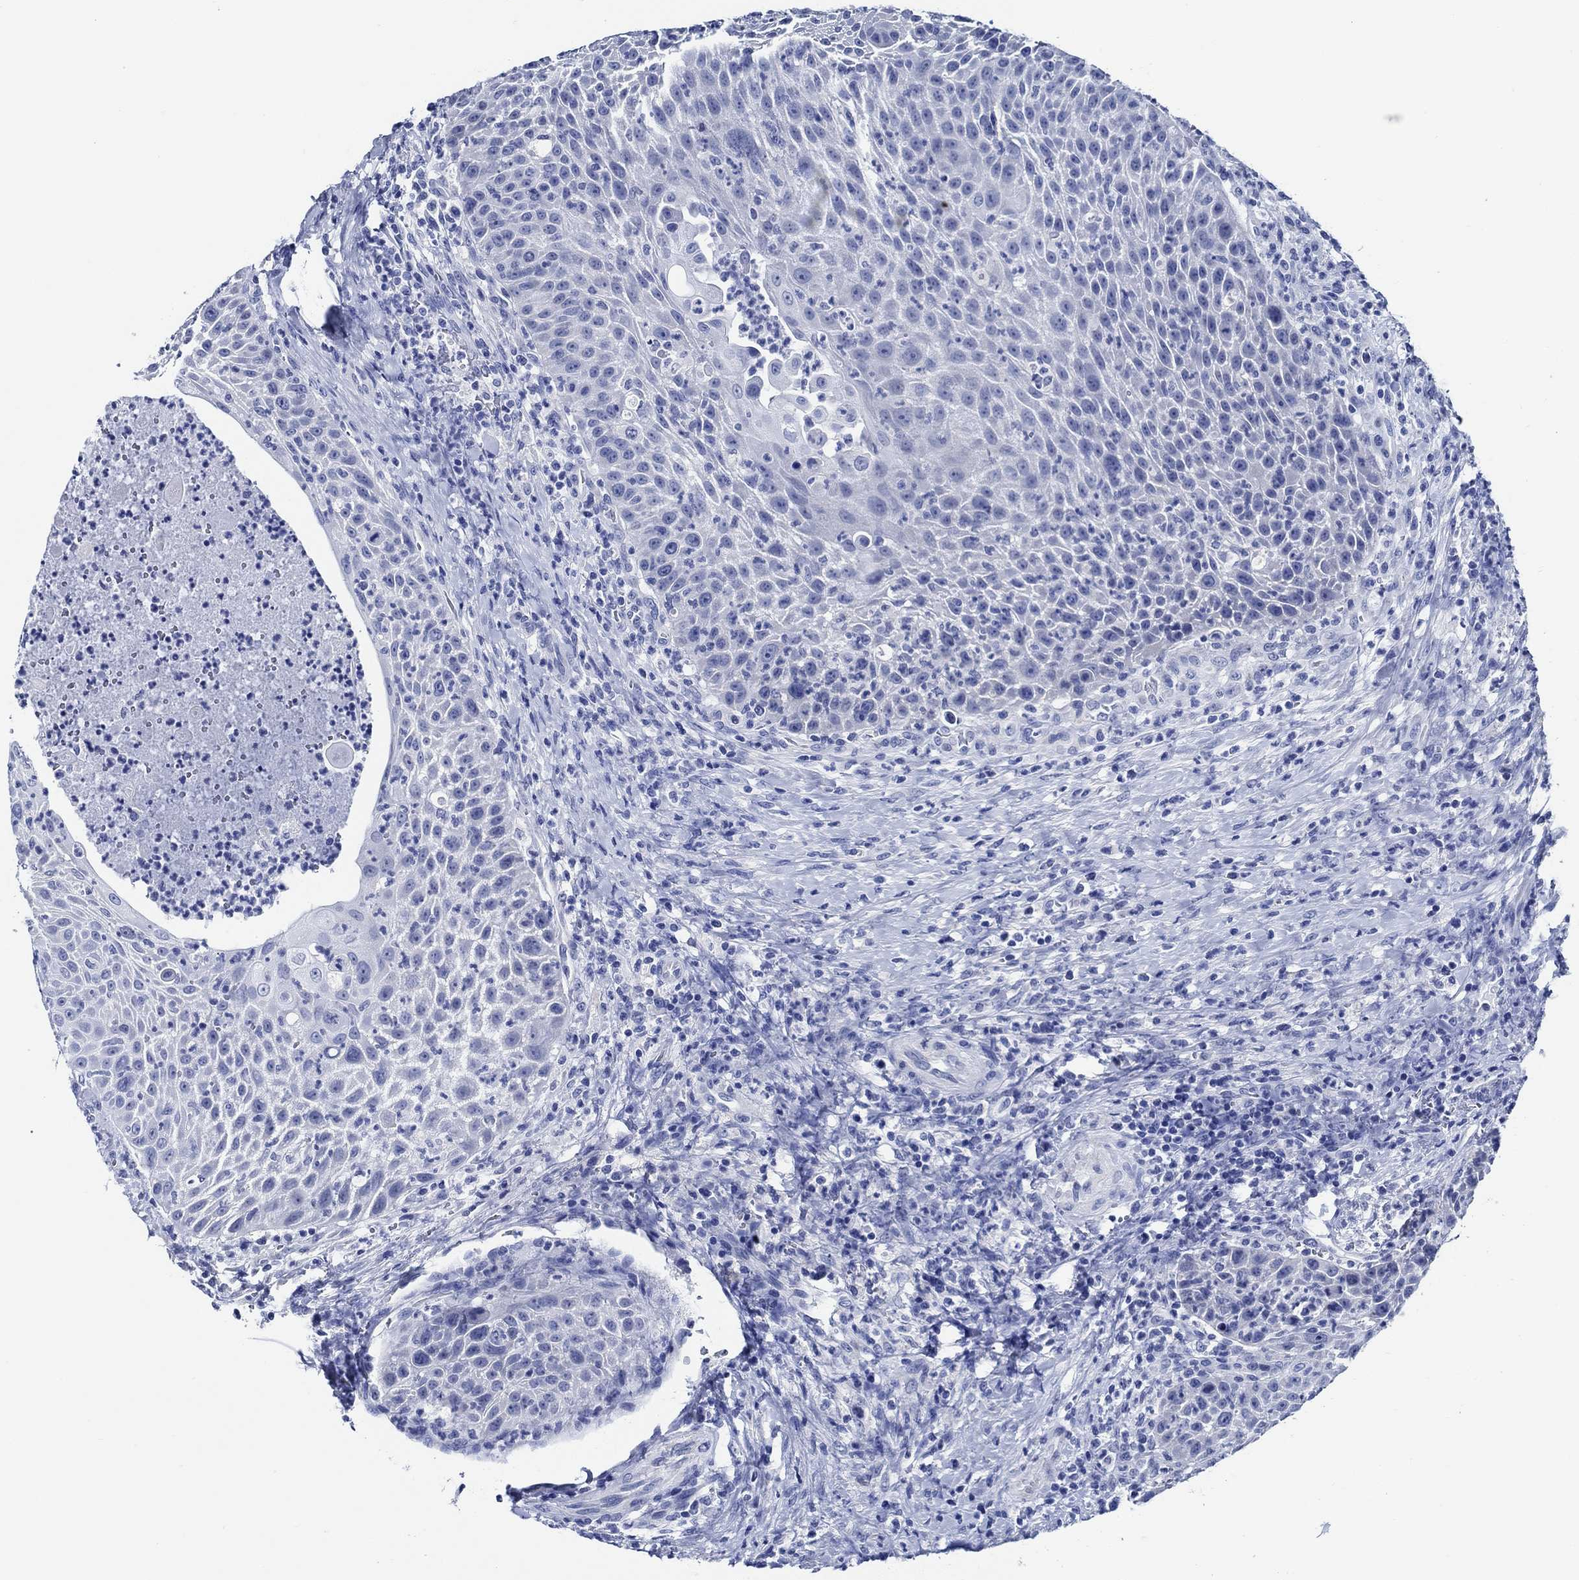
{"staining": {"intensity": "negative", "quantity": "none", "location": "none"}, "tissue": "head and neck cancer", "cell_type": "Tumor cells", "image_type": "cancer", "snomed": [{"axis": "morphology", "description": "Squamous cell carcinoma, NOS"}, {"axis": "topography", "description": "Head-Neck"}], "caption": "This is an IHC image of human head and neck cancer. There is no staining in tumor cells.", "gene": "WDR62", "patient": {"sex": "male", "age": 69}}